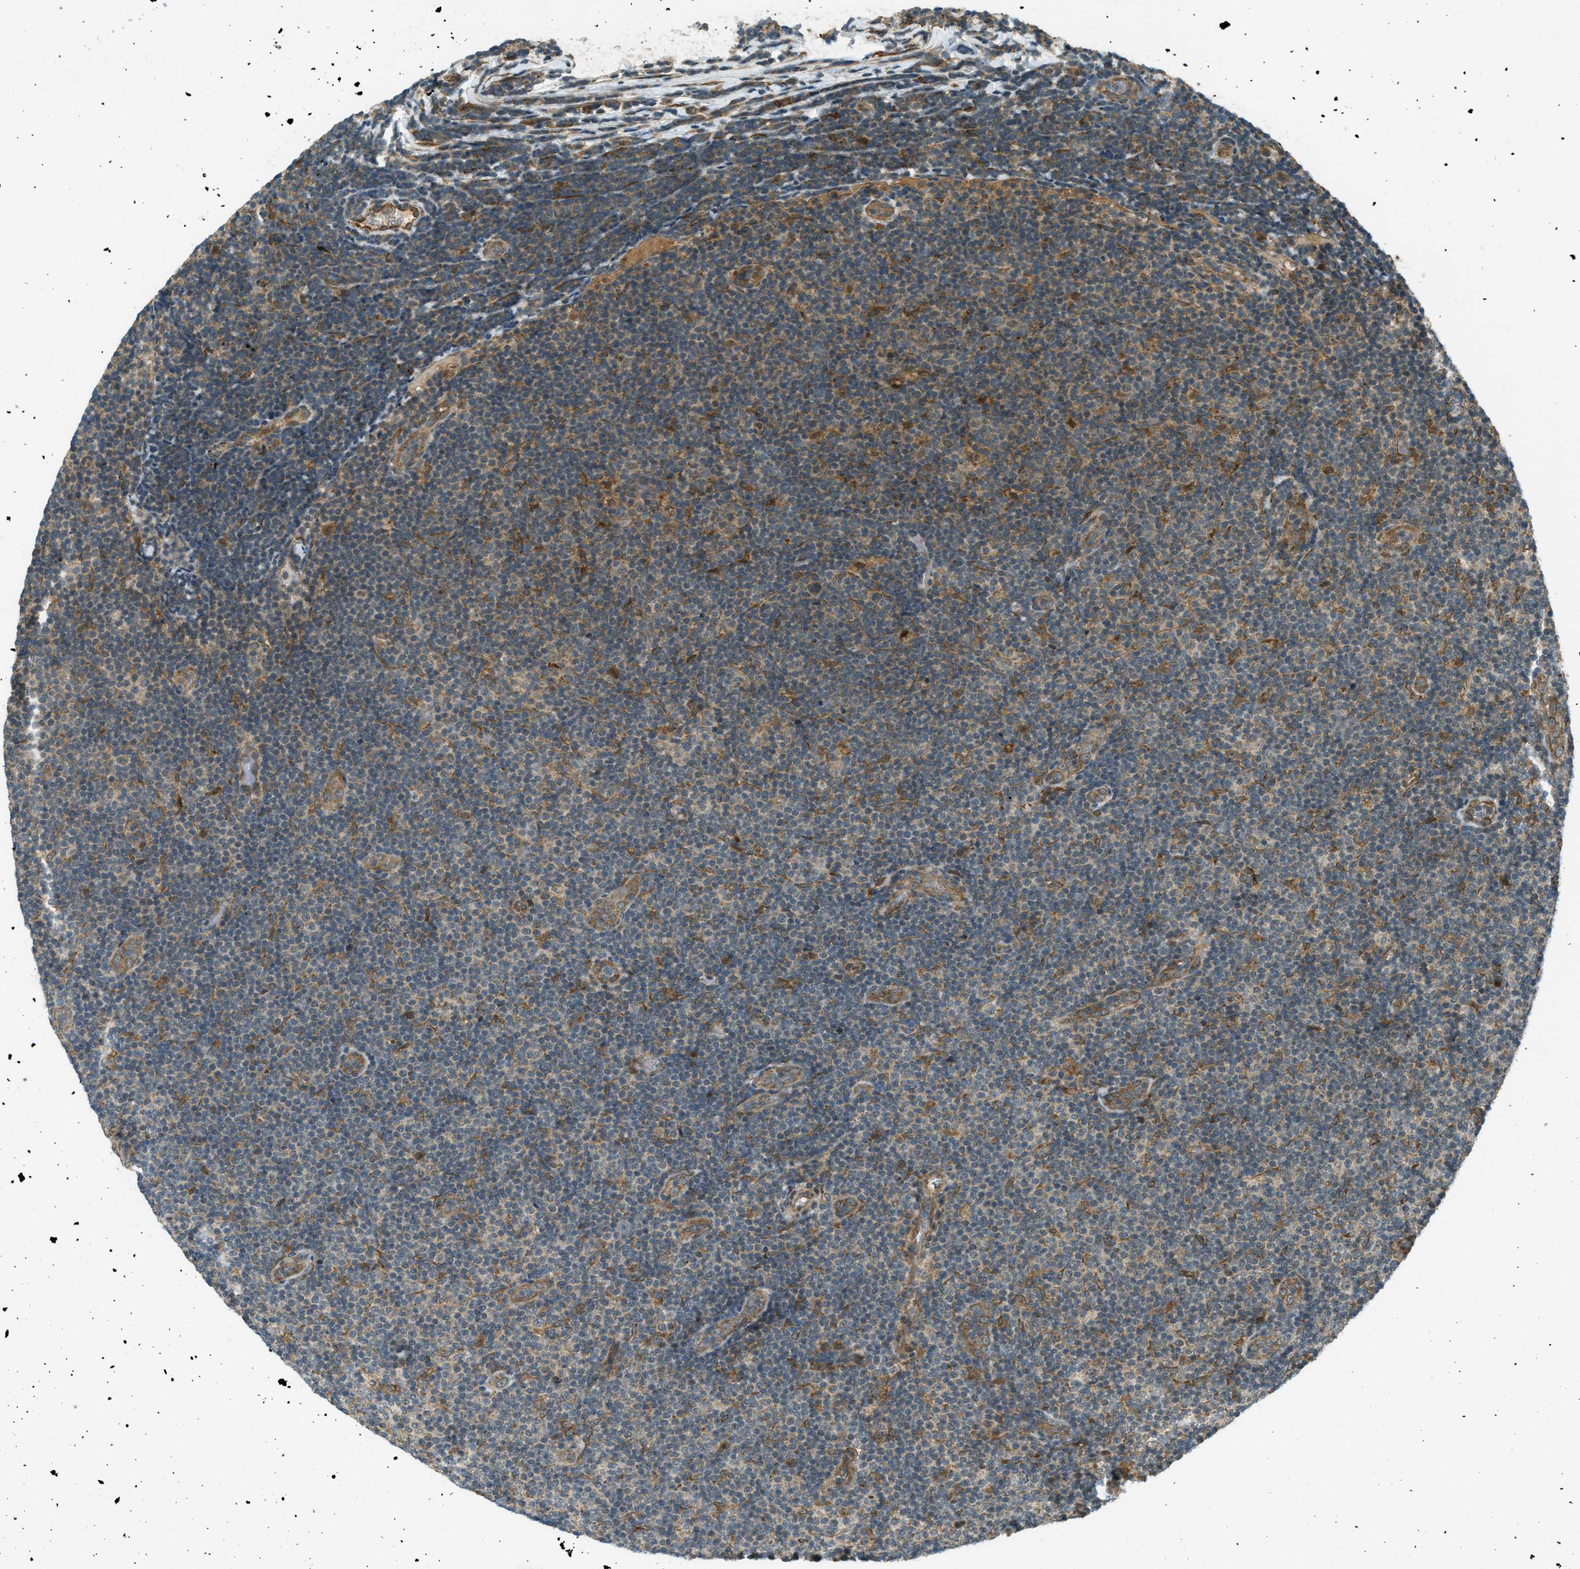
{"staining": {"intensity": "weak", "quantity": "25%-75%", "location": "cytoplasmic/membranous"}, "tissue": "lymphoma", "cell_type": "Tumor cells", "image_type": "cancer", "snomed": [{"axis": "morphology", "description": "Malignant lymphoma, non-Hodgkin's type, Low grade"}, {"axis": "topography", "description": "Lymph node"}], "caption": "Tumor cells exhibit low levels of weak cytoplasmic/membranous expression in about 25%-75% of cells in lymphoma.", "gene": "EIF2AK3", "patient": {"sex": "male", "age": 83}}